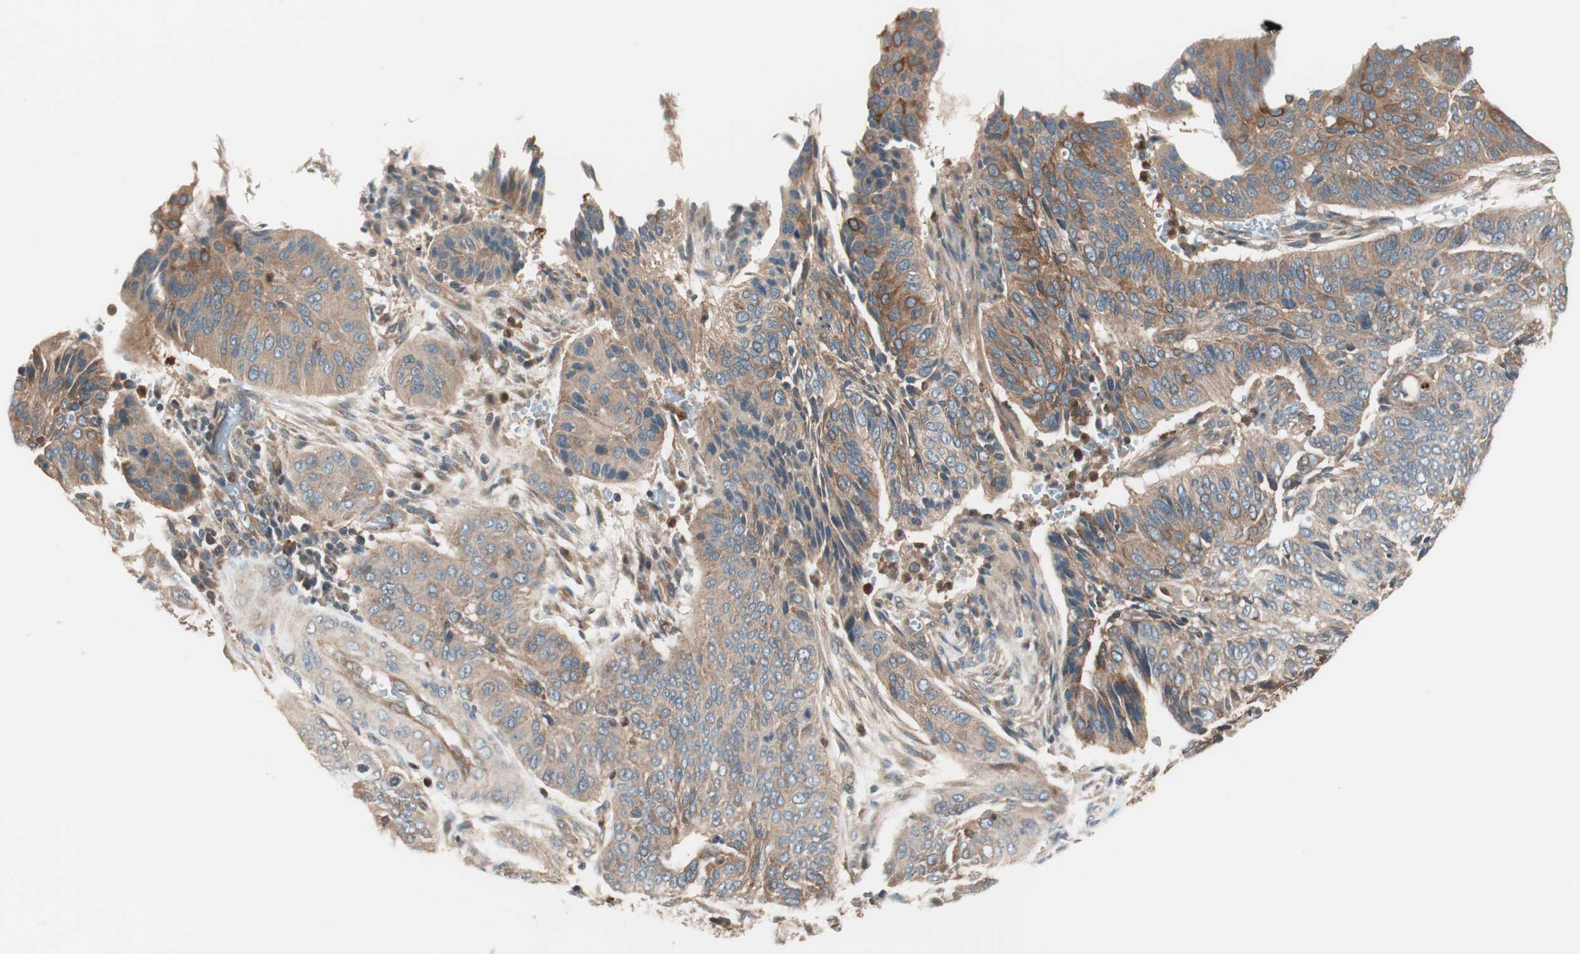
{"staining": {"intensity": "moderate", "quantity": ">75%", "location": "cytoplasmic/membranous"}, "tissue": "cervical cancer", "cell_type": "Tumor cells", "image_type": "cancer", "snomed": [{"axis": "morphology", "description": "Squamous cell carcinoma, NOS"}, {"axis": "topography", "description": "Cervix"}], "caption": "This photomicrograph shows squamous cell carcinoma (cervical) stained with IHC to label a protein in brown. The cytoplasmic/membranous of tumor cells show moderate positivity for the protein. Nuclei are counter-stained blue.", "gene": "TSG101", "patient": {"sex": "female", "age": 39}}